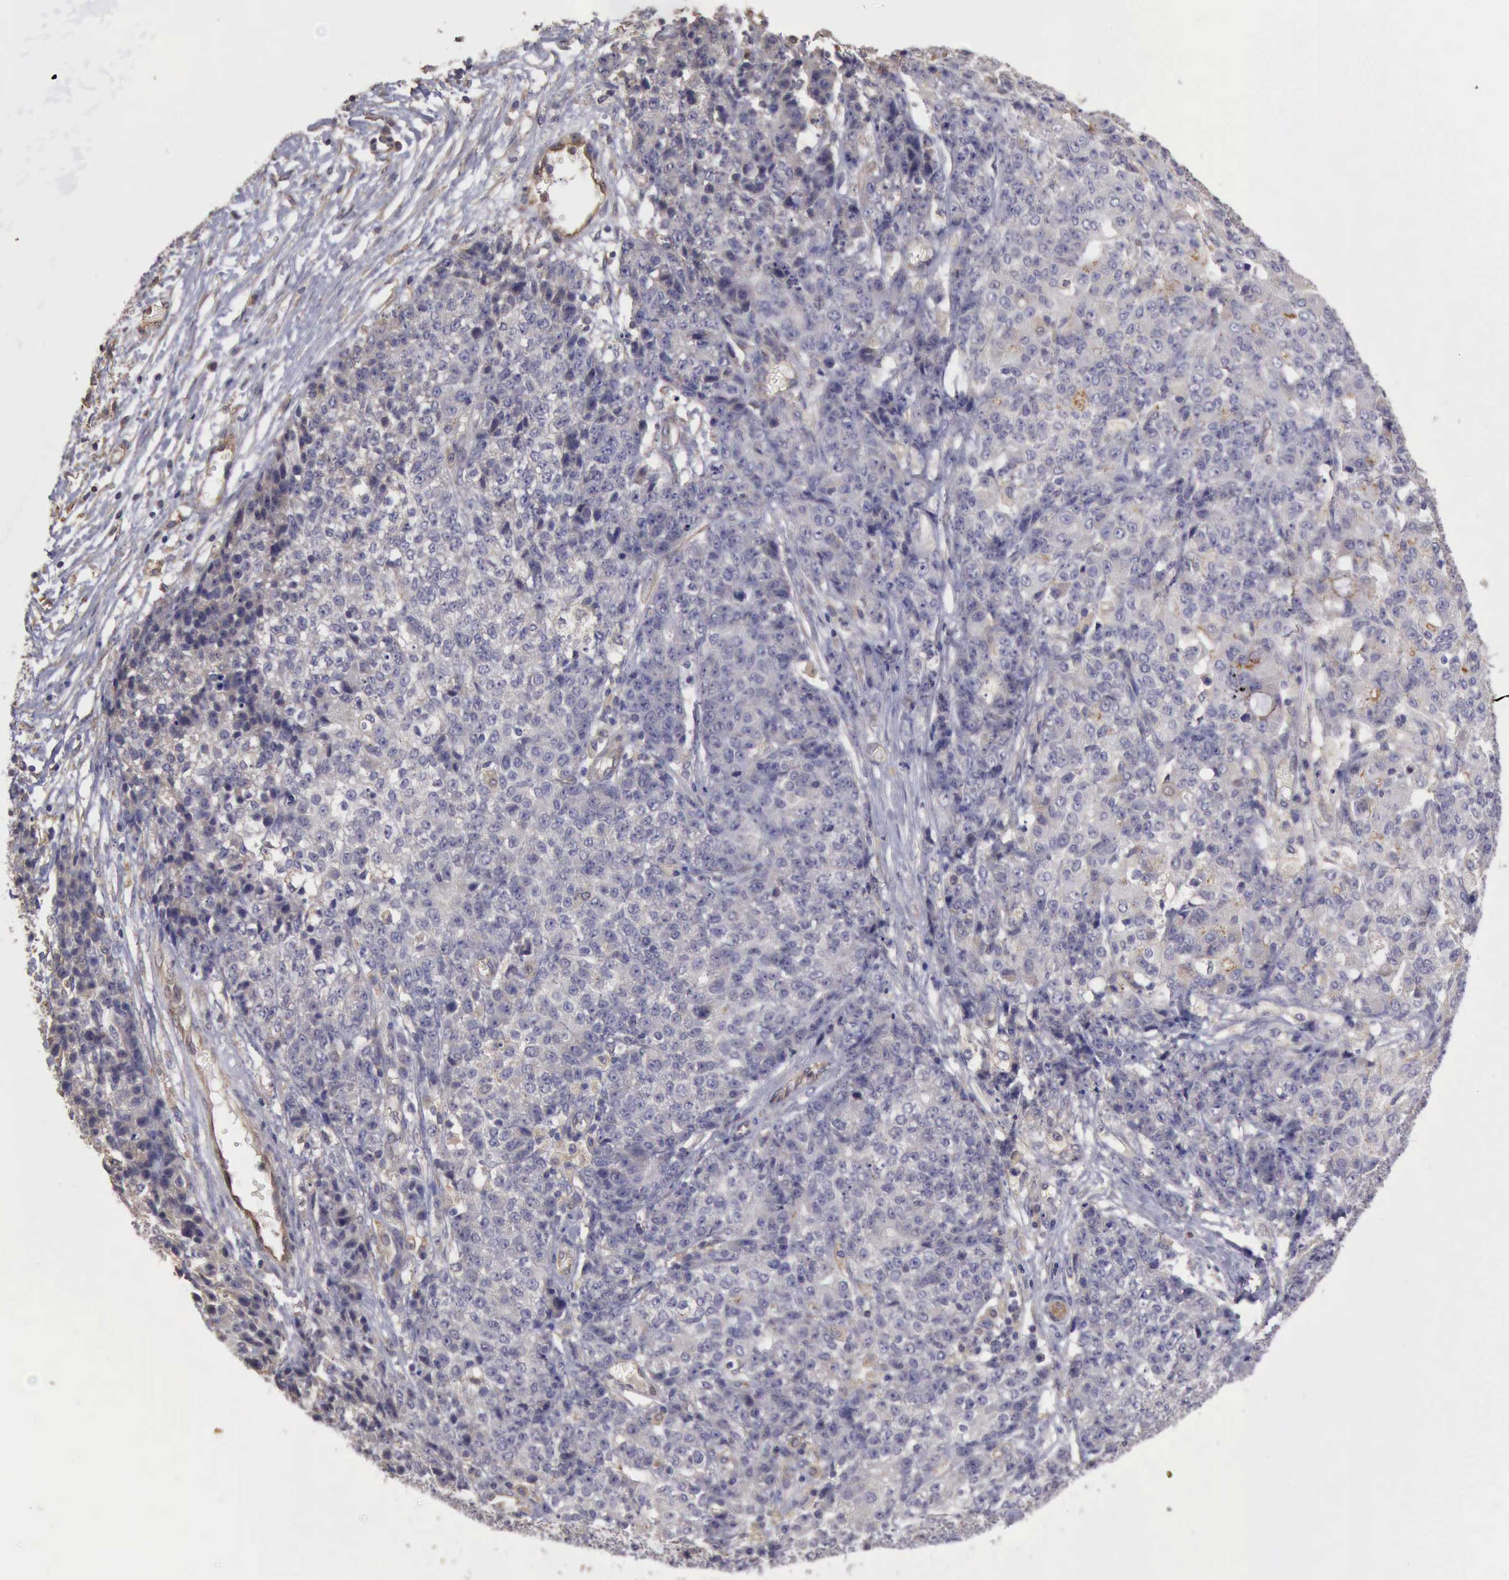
{"staining": {"intensity": "negative", "quantity": "none", "location": "none"}, "tissue": "ovarian cancer", "cell_type": "Tumor cells", "image_type": "cancer", "snomed": [{"axis": "morphology", "description": "Carcinoma, endometroid"}, {"axis": "topography", "description": "Ovary"}], "caption": "Tumor cells are negative for protein expression in human ovarian endometroid carcinoma. Nuclei are stained in blue.", "gene": "BMX", "patient": {"sex": "female", "age": 42}}